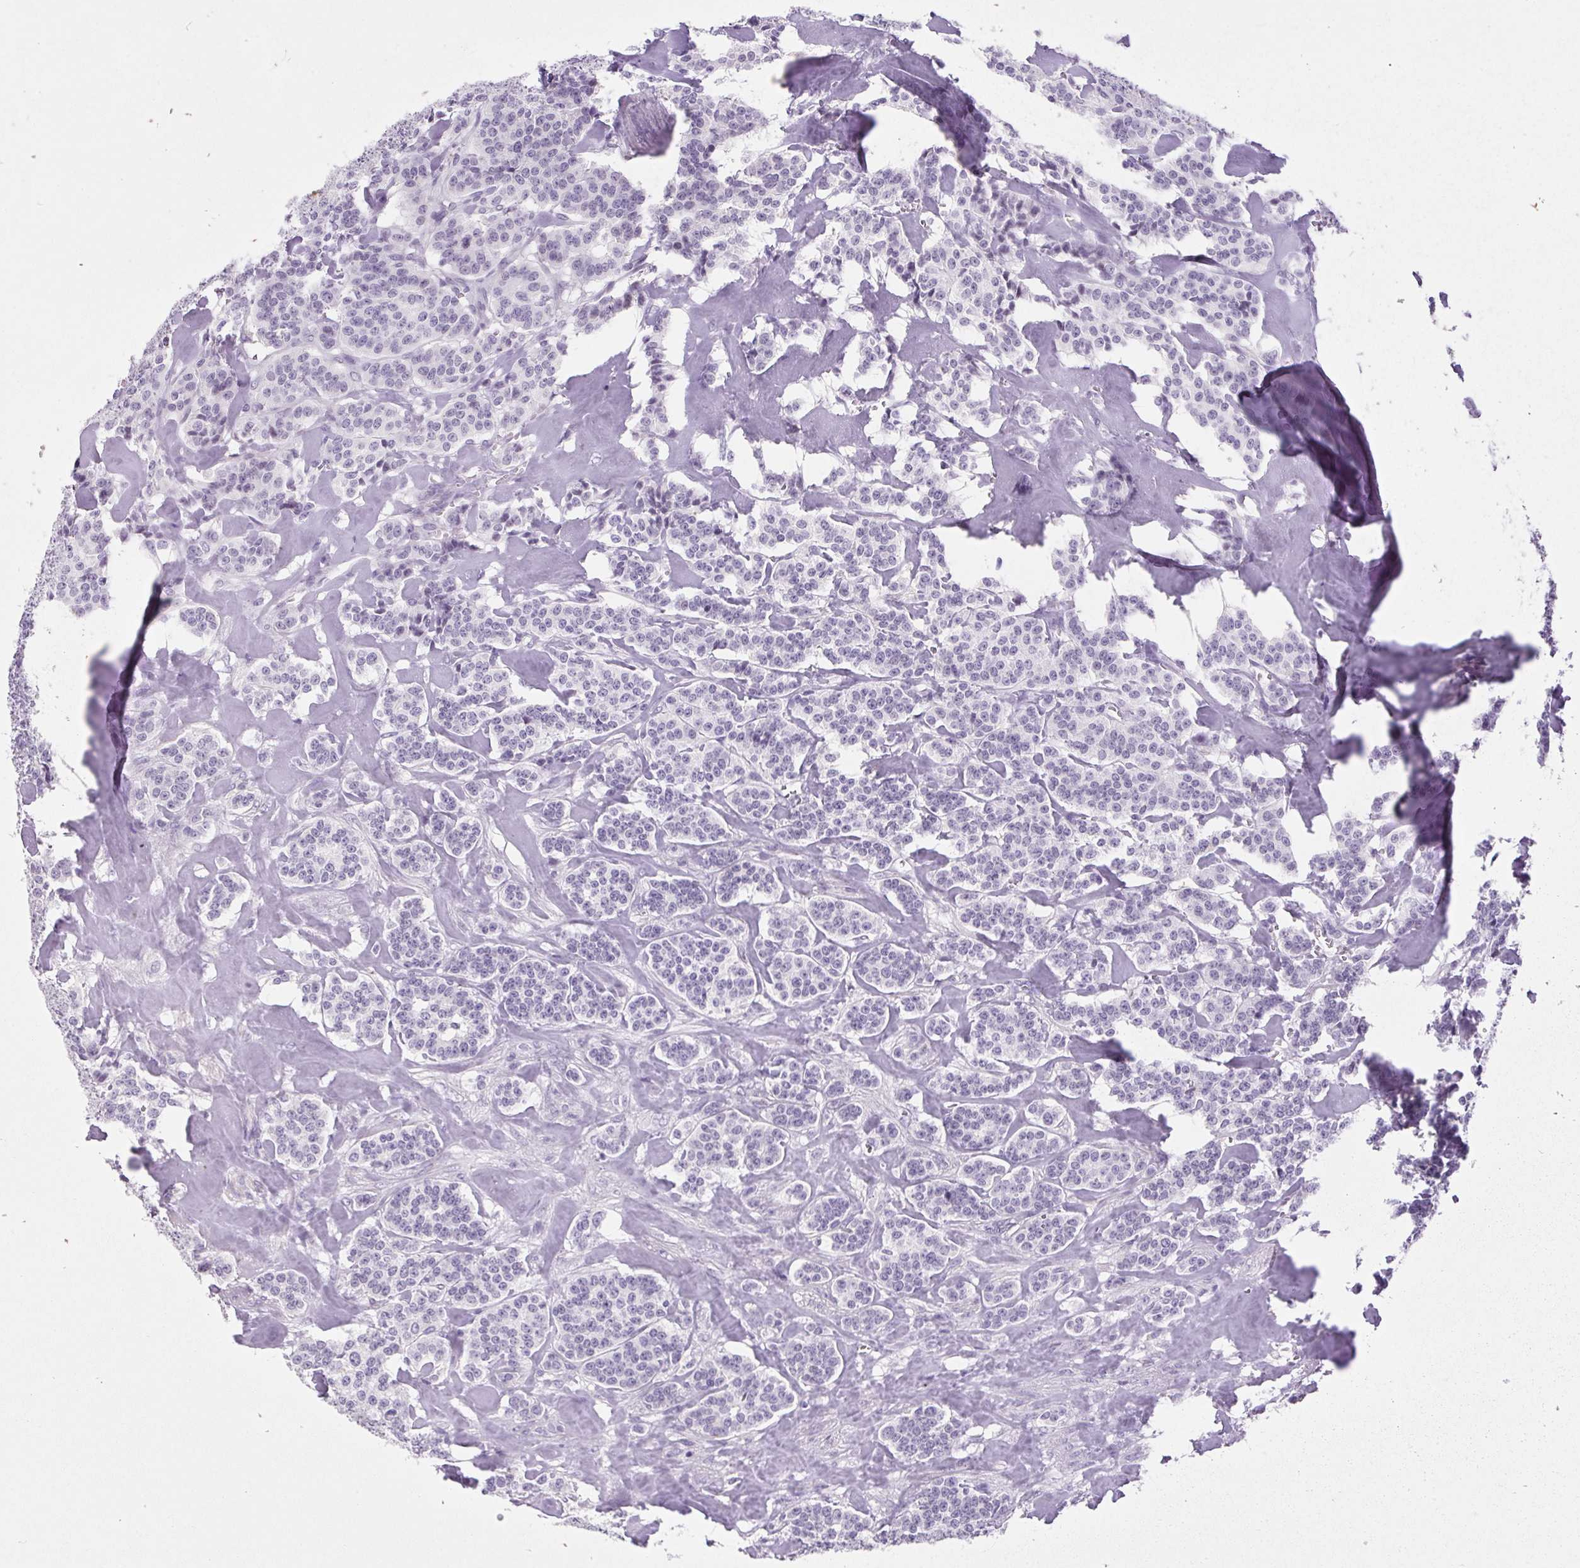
{"staining": {"intensity": "negative", "quantity": "none", "location": "none"}, "tissue": "carcinoid", "cell_type": "Tumor cells", "image_type": "cancer", "snomed": [{"axis": "morphology", "description": "Normal tissue, NOS"}, {"axis": "morphology", "description": "Carcinoid, malignant, NOS"}, {"axis": "topography", "description": "Lung"}], "caption": "A photomicrograph of human carcinoid is negative for staining in tumor cells.", "gene": "BCAS1", "patient": {"sex": "female", "age": 46}}